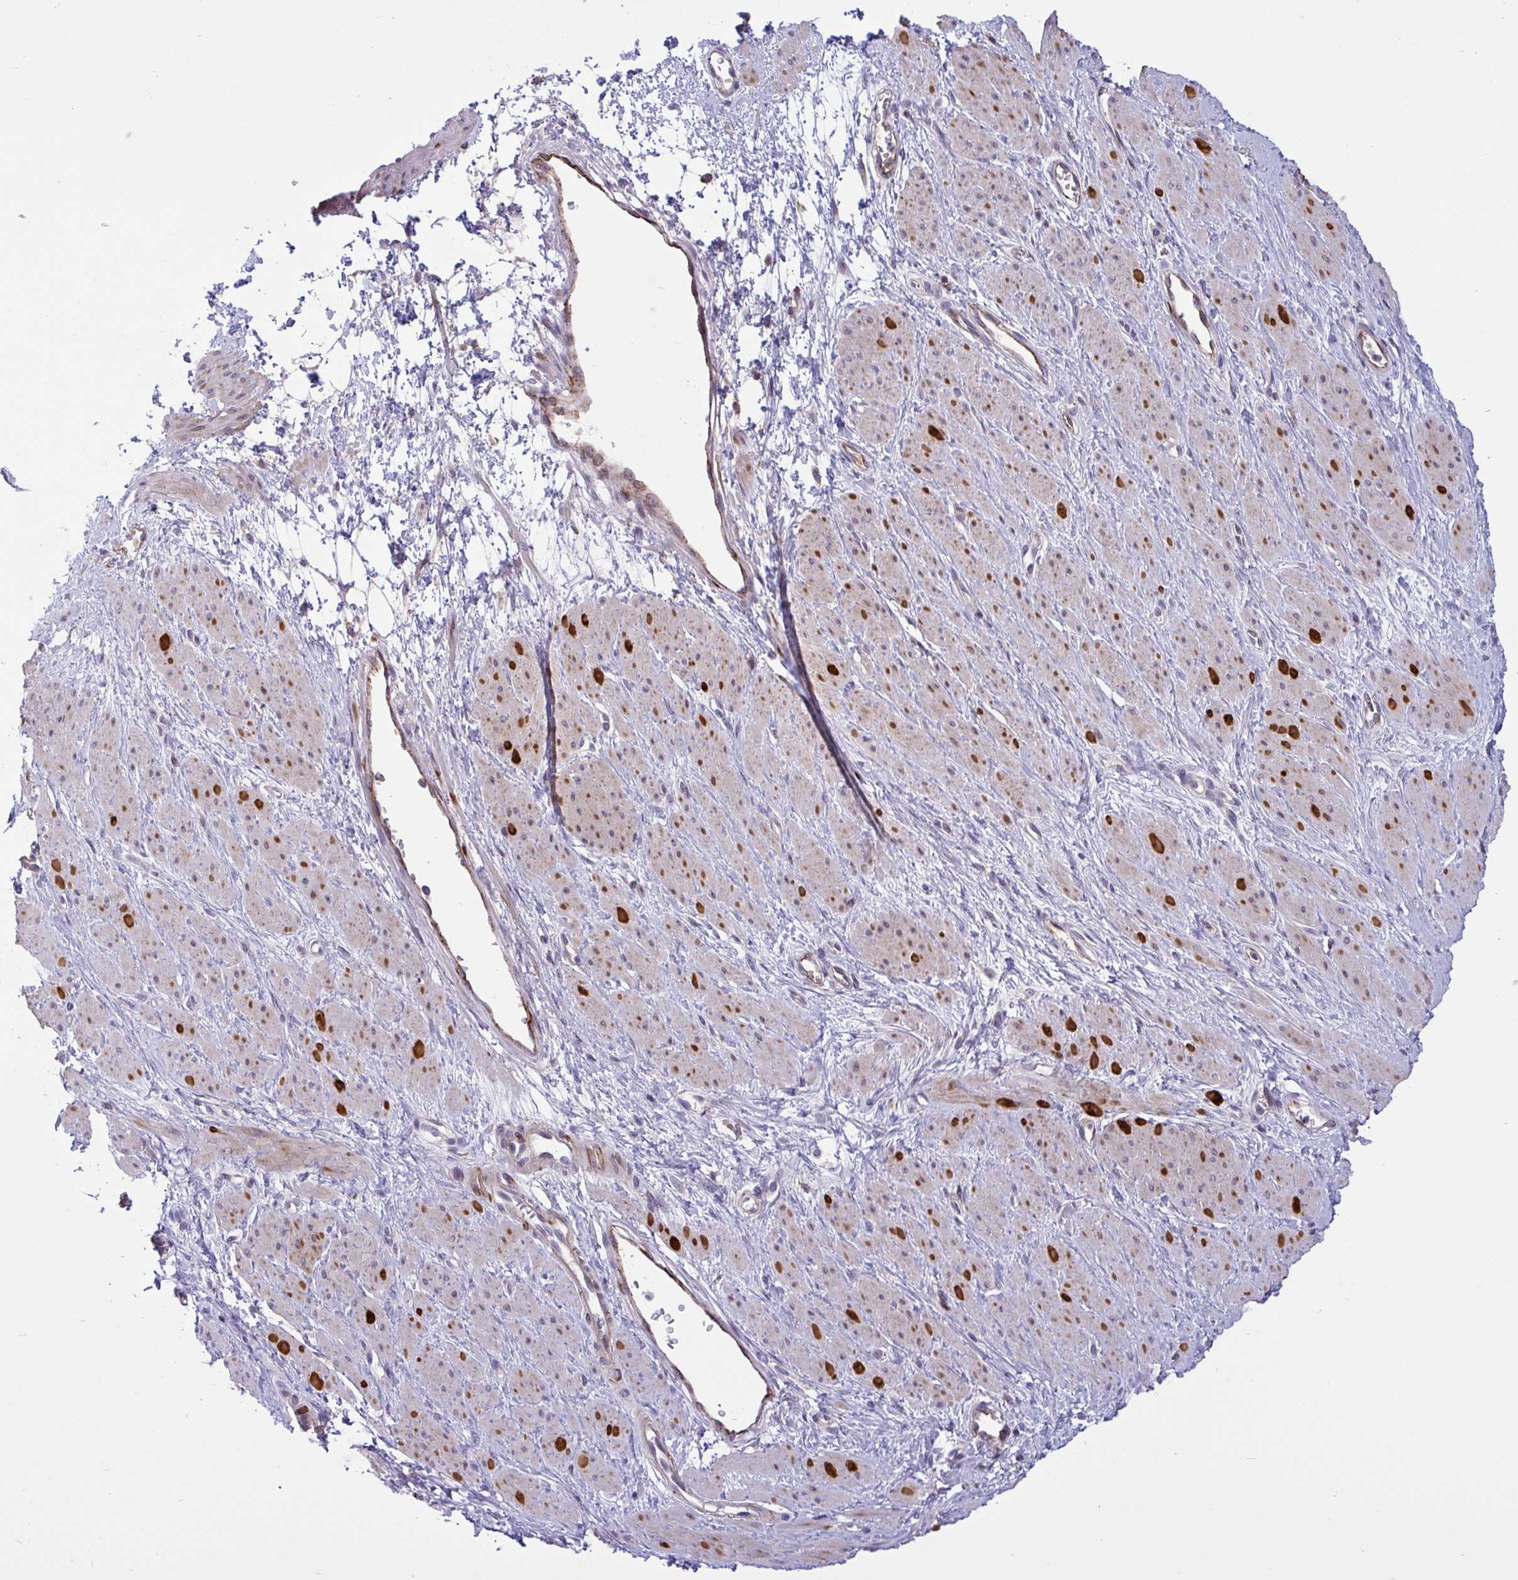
{"staining": {"intensity": "strong", "quantity": "<25%", "location": "cytoplasmic/membranous"}, "tissue": "smooth muscle", "cell_type": "Smooth muscle cells", "image_type": "normal", "snomed": [{"axis": "morphology", "description": "Normal tissue, NOS"}, {"axis": "topography", "description": "Smooth muscle"}, {"axis": "topography", "description": "Uterus"}], "caption": "Protein expression analysis of benign smooth muscle displays strong cytoplasmic/membranous staining in approximately <25% of smooth muscle cells. (Brightfield microscopy of DAB IHC at high magnification).", "gene": "CD101", "patient": {"sex": "female", "age": 39}}